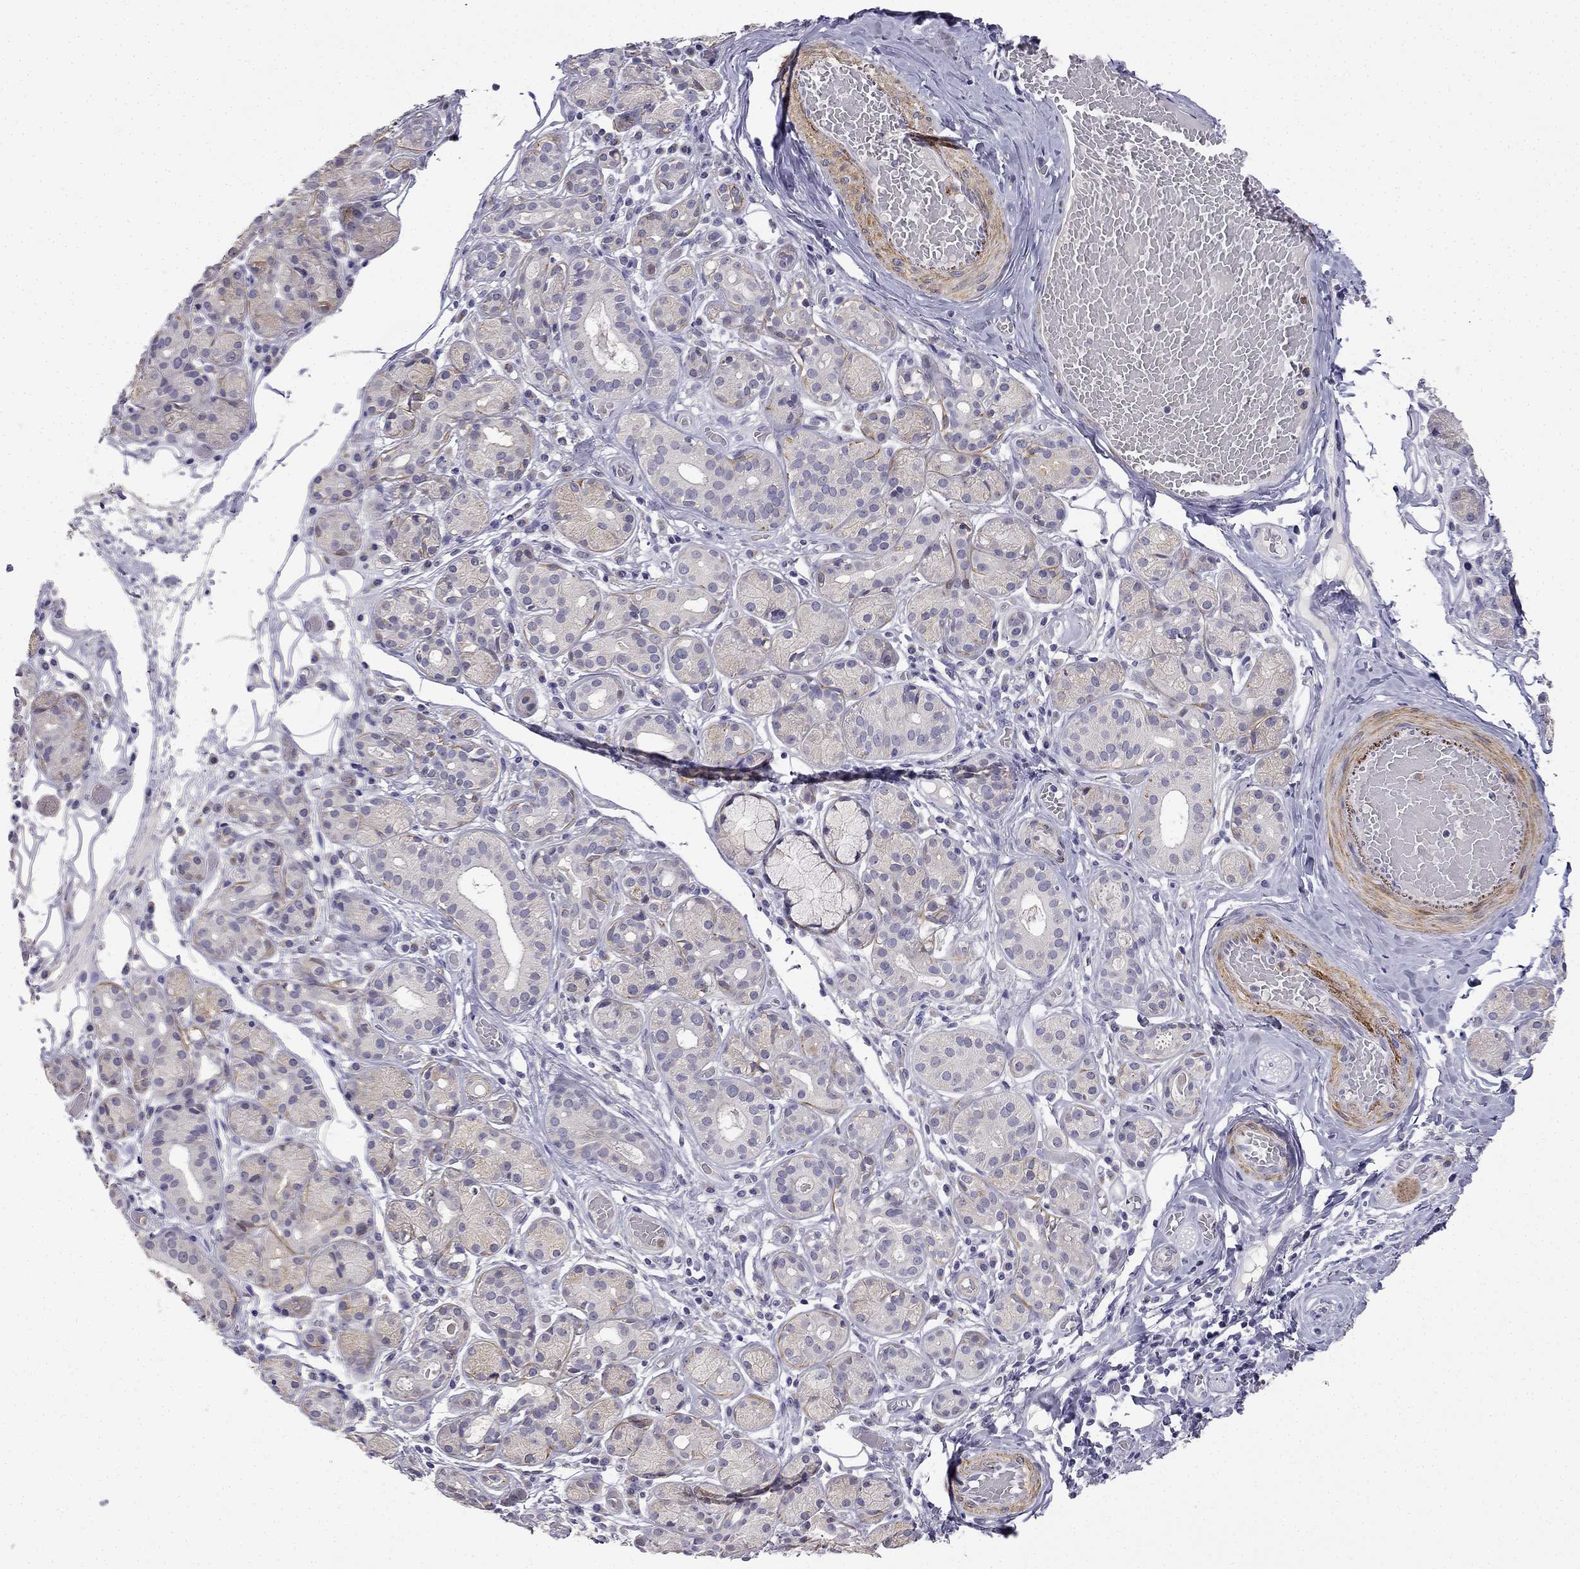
{"staining": {"intensity": "negative", "quantity": "none", "location": "none"}, "tissue": "salivary gland", "cell_type": "Glandular cells", "image_type": "normal", "snomed": [{"axis": "morphology", "description": "Normal tissue, NOS"}, {"axis": "topography", "description": "Salivary gland"}, {"axis": "topography", "description": "Peripheral nerve tissue"}], "caption": "A photomicrograph of human salivary gland is negative for staining in glandular cells. (DAB IHC visualized using brightfield microscopy, high magnification).", "gene": "C16orf89", "patient": {"sex": "male", "age": 71}}